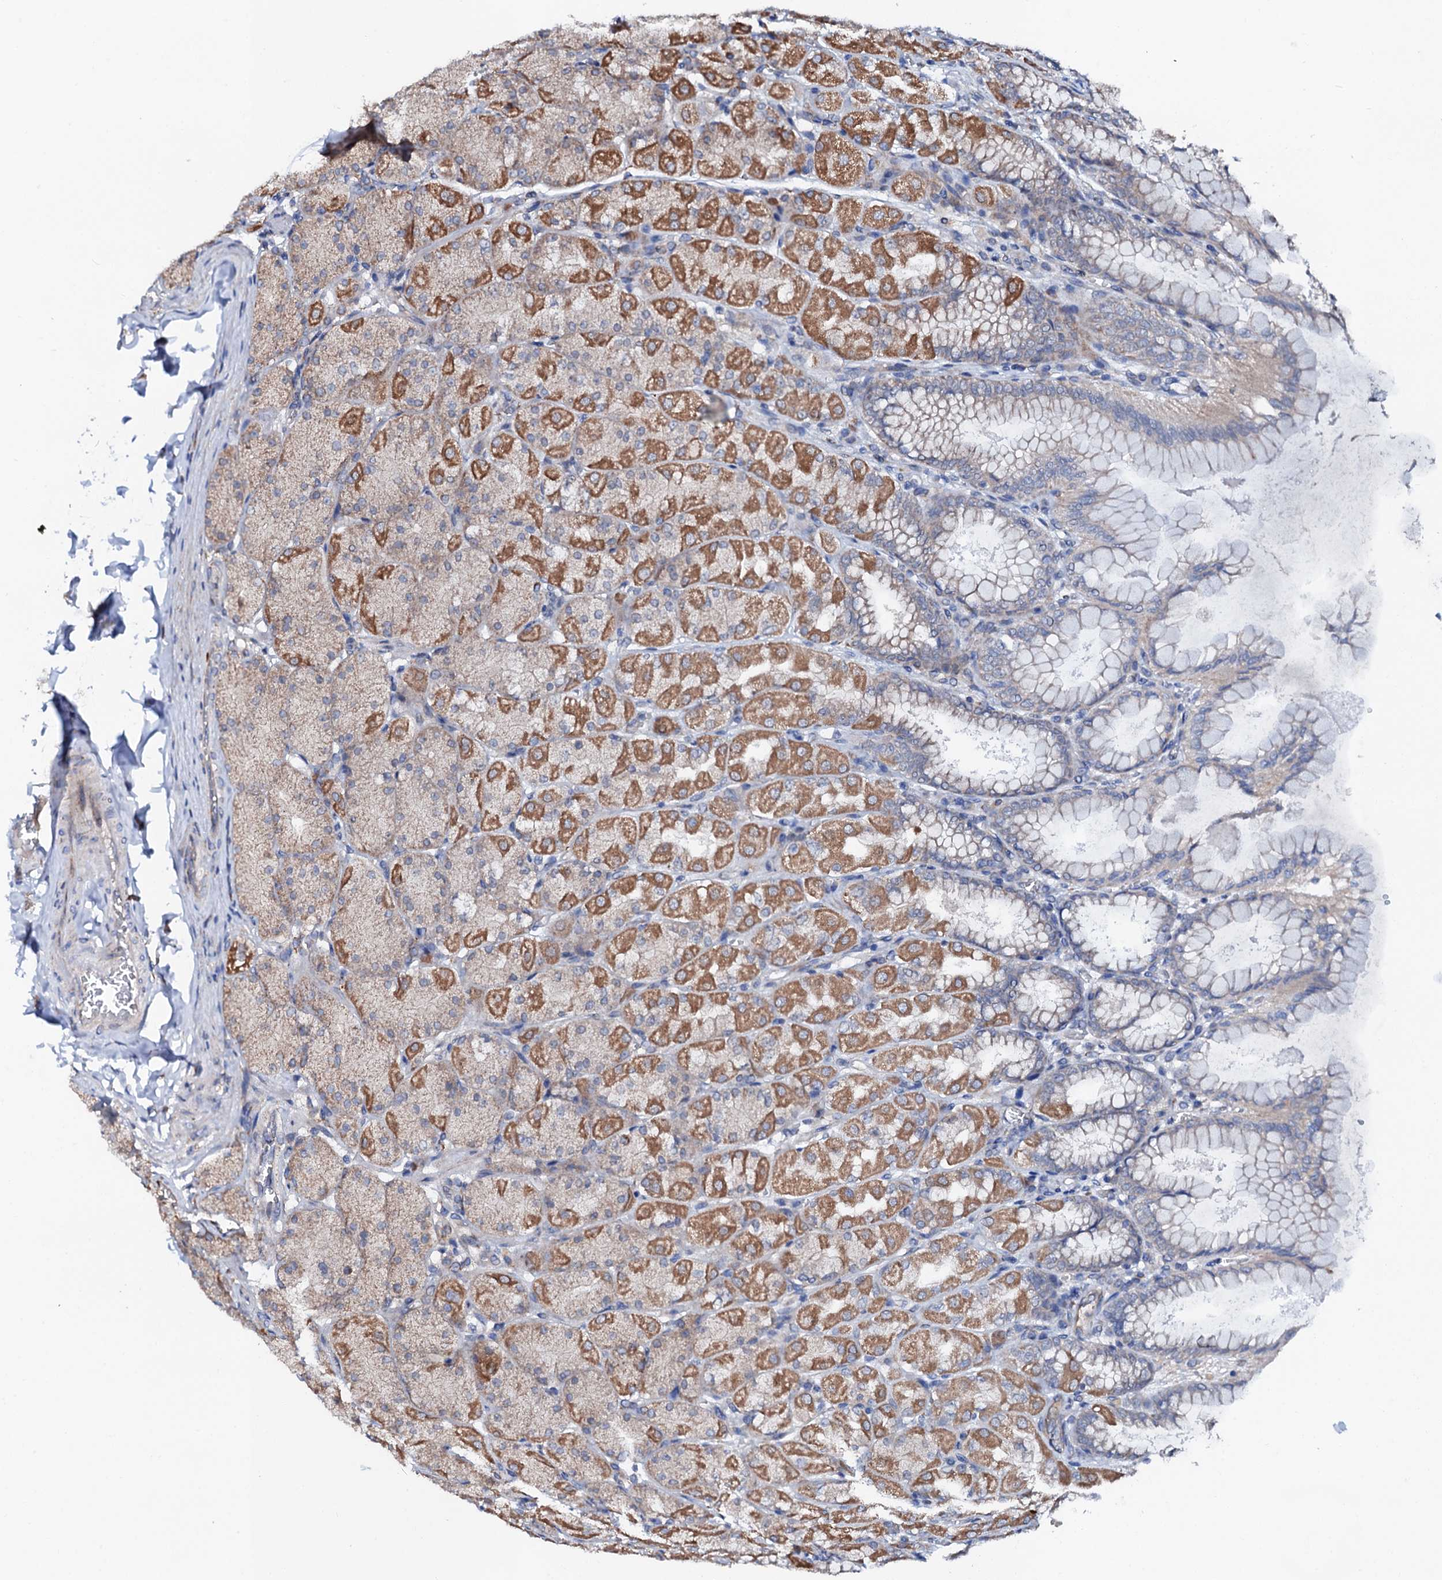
{"staining": {"intensity": "moderate", "quantity": "25%-75%", "location": "cytoplasmic/membranous"}, "tissue": "stomach", "cell_type": "Glandular cells", "image_type": "normal", "snomed": [{"axis": "morphology", "description": "Normal tissue, NOS"}, {"axis": "topography", "description": "Stomach, upper"}], "caption": "This is a micrograph of immunohistochemistry (IHC) staining of normal stomach, which shows moderate positivity in the cytoplasmic/membranous of glandular cells.", "gene": "UBE3C", "patient": {"sex": "female", "age": 56}}